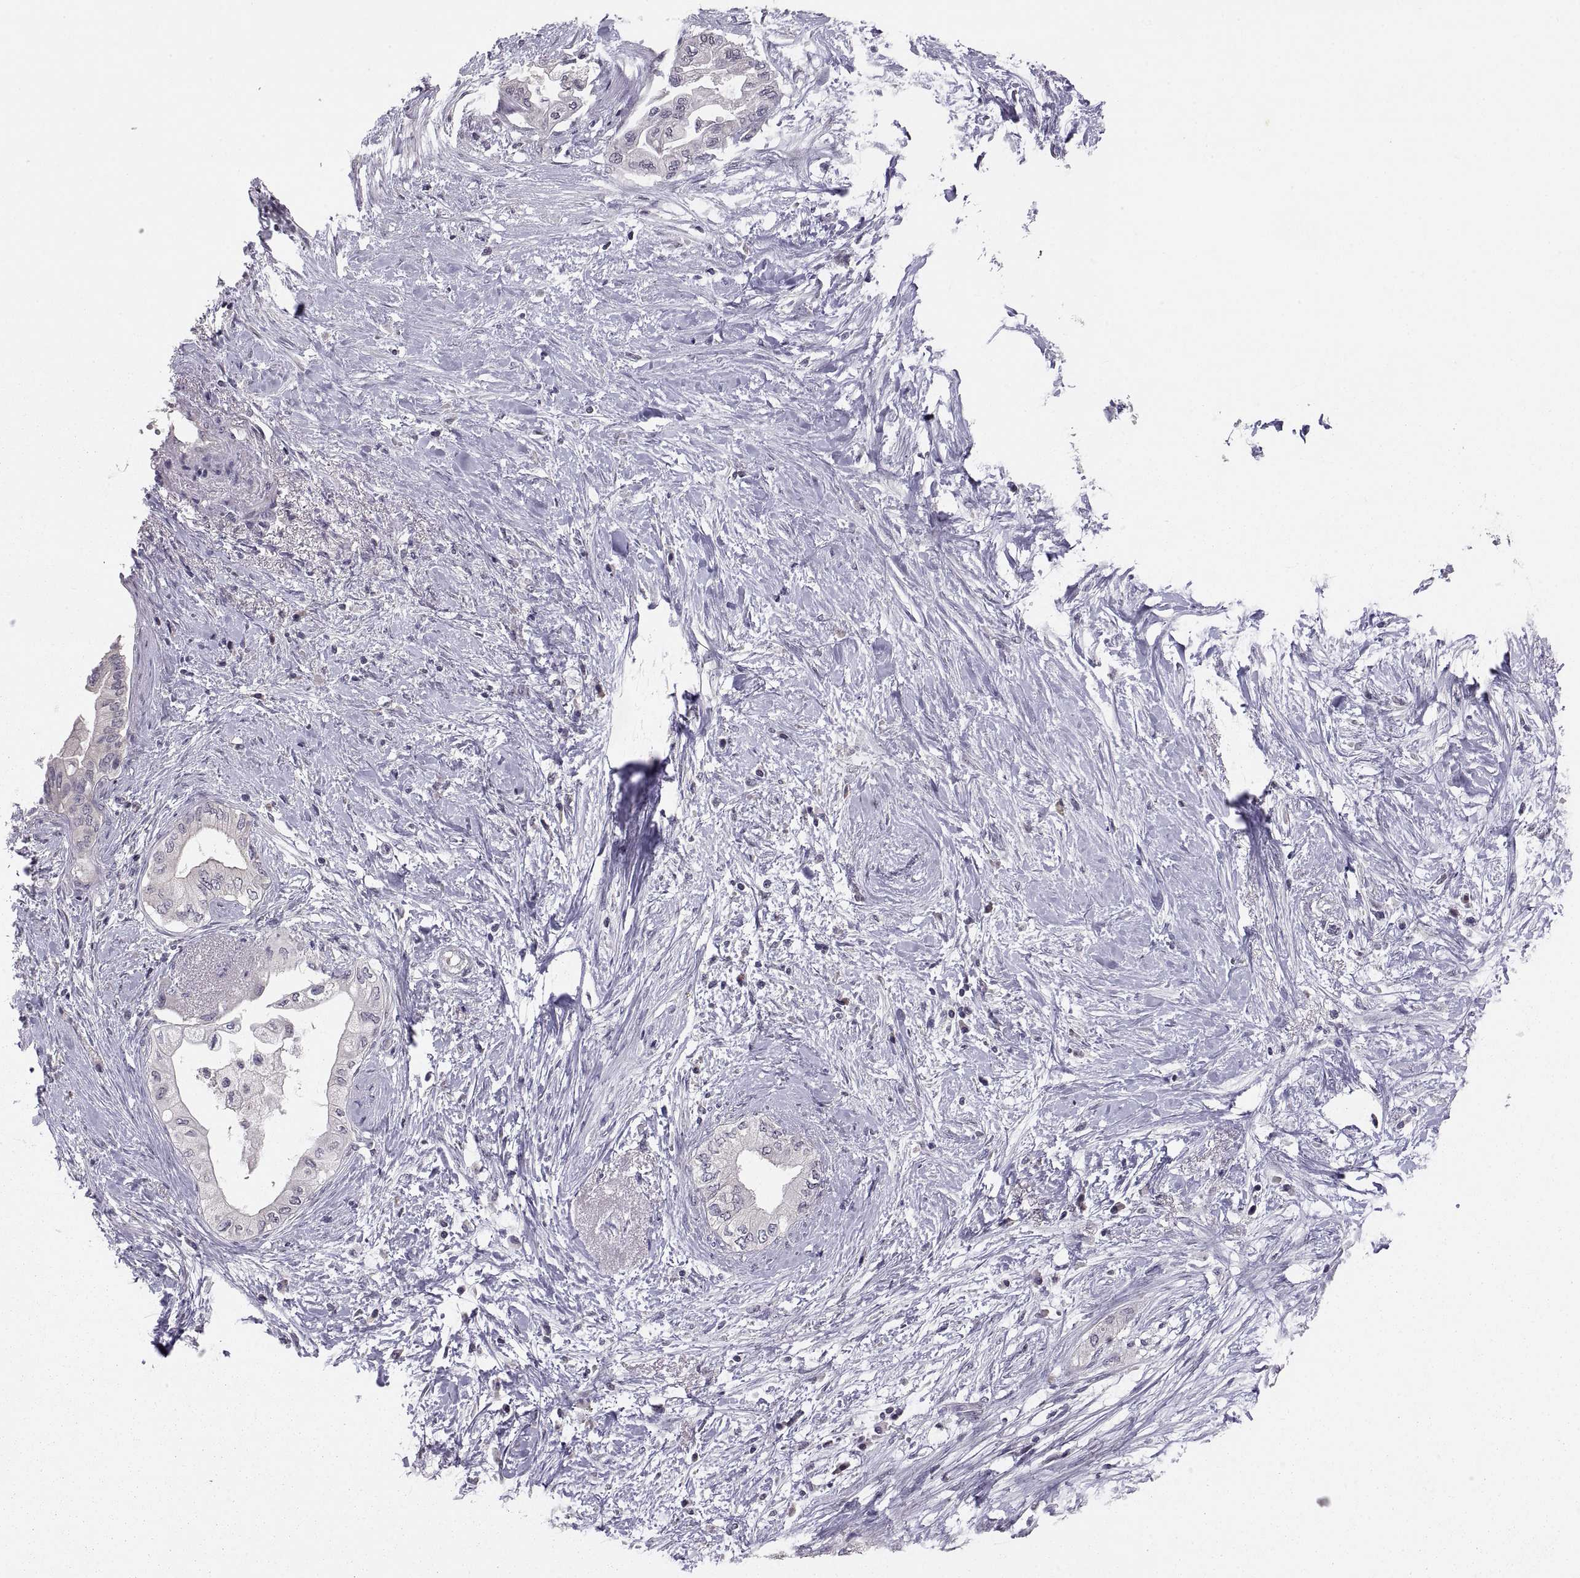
{"staining": {"intensity": "negative", "quantity": "none", "location": "none"}, "tissue": "pancreatic cancer", "cell_type": "Tumor cells", "image_type": "cancer", "snomed": [{"axis": "morphology", "description": "Normal tissue, NOS"}, {"axis": "morphology", "description": "Adenocarcinoma, NOS"}, {"axis": "topography", "description": "Pancreas"}, {"axis": "topography", "description": "Duodenum"}], "caption": "A micrograph of pancreatic adenocarcinoma stained for a protein demonstrates no brown staining in tumor cells.", "gene": "PAX2", "patient": {"sex": "female", "age": 60}}